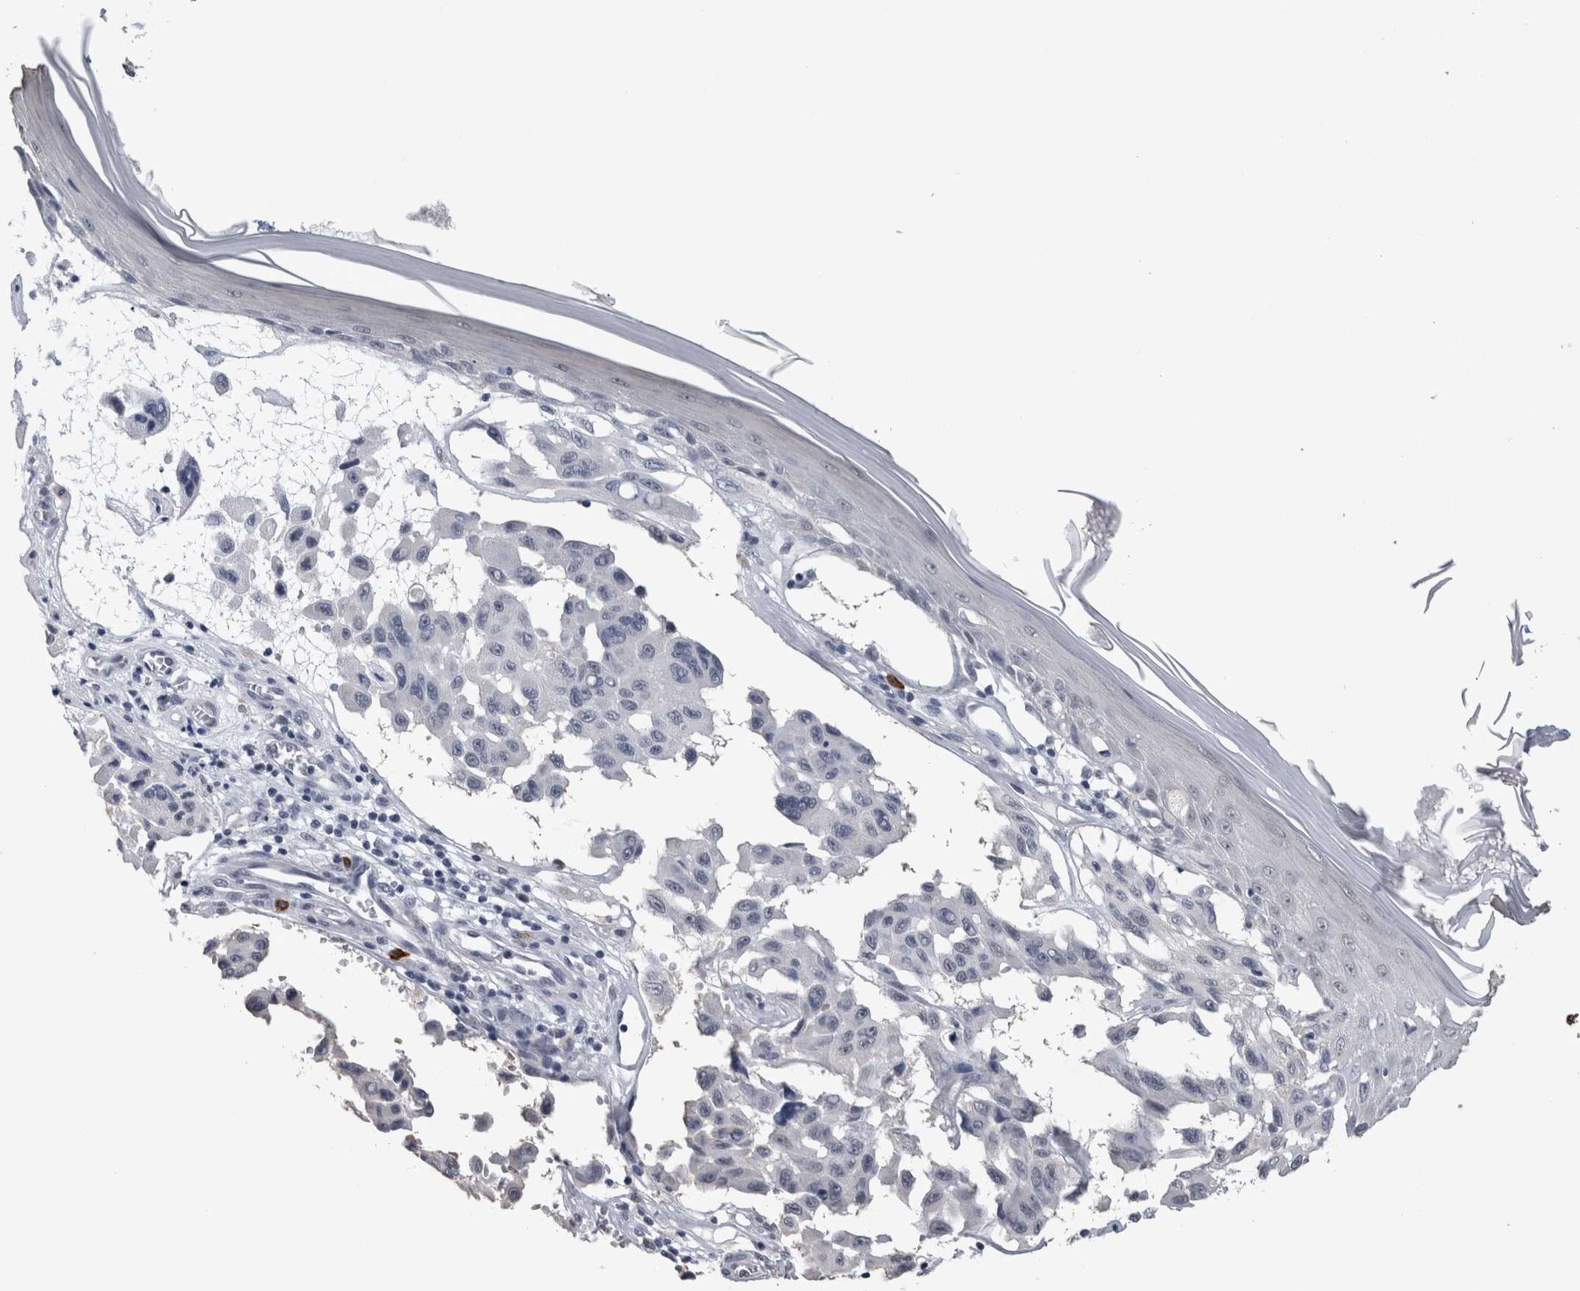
{"staining": {"intensity": "negative", "quantity": "none", "location": "none"}, "tissue": "melanoma", "cell_type": "Tumor cells", "image_type": "cancer", "snomed": [{"axis": "morphology", "description": "Malignant melanoma, NOS"}, {"axis": "topography", "description": "Skin"}], "caption": "Immunohistochemistry image of human melanoma stained for a protein (brown), which displays no positivity in tumor cells.", "gene": "PEBP4", "patient": {"sex": "male", "age": 30}}